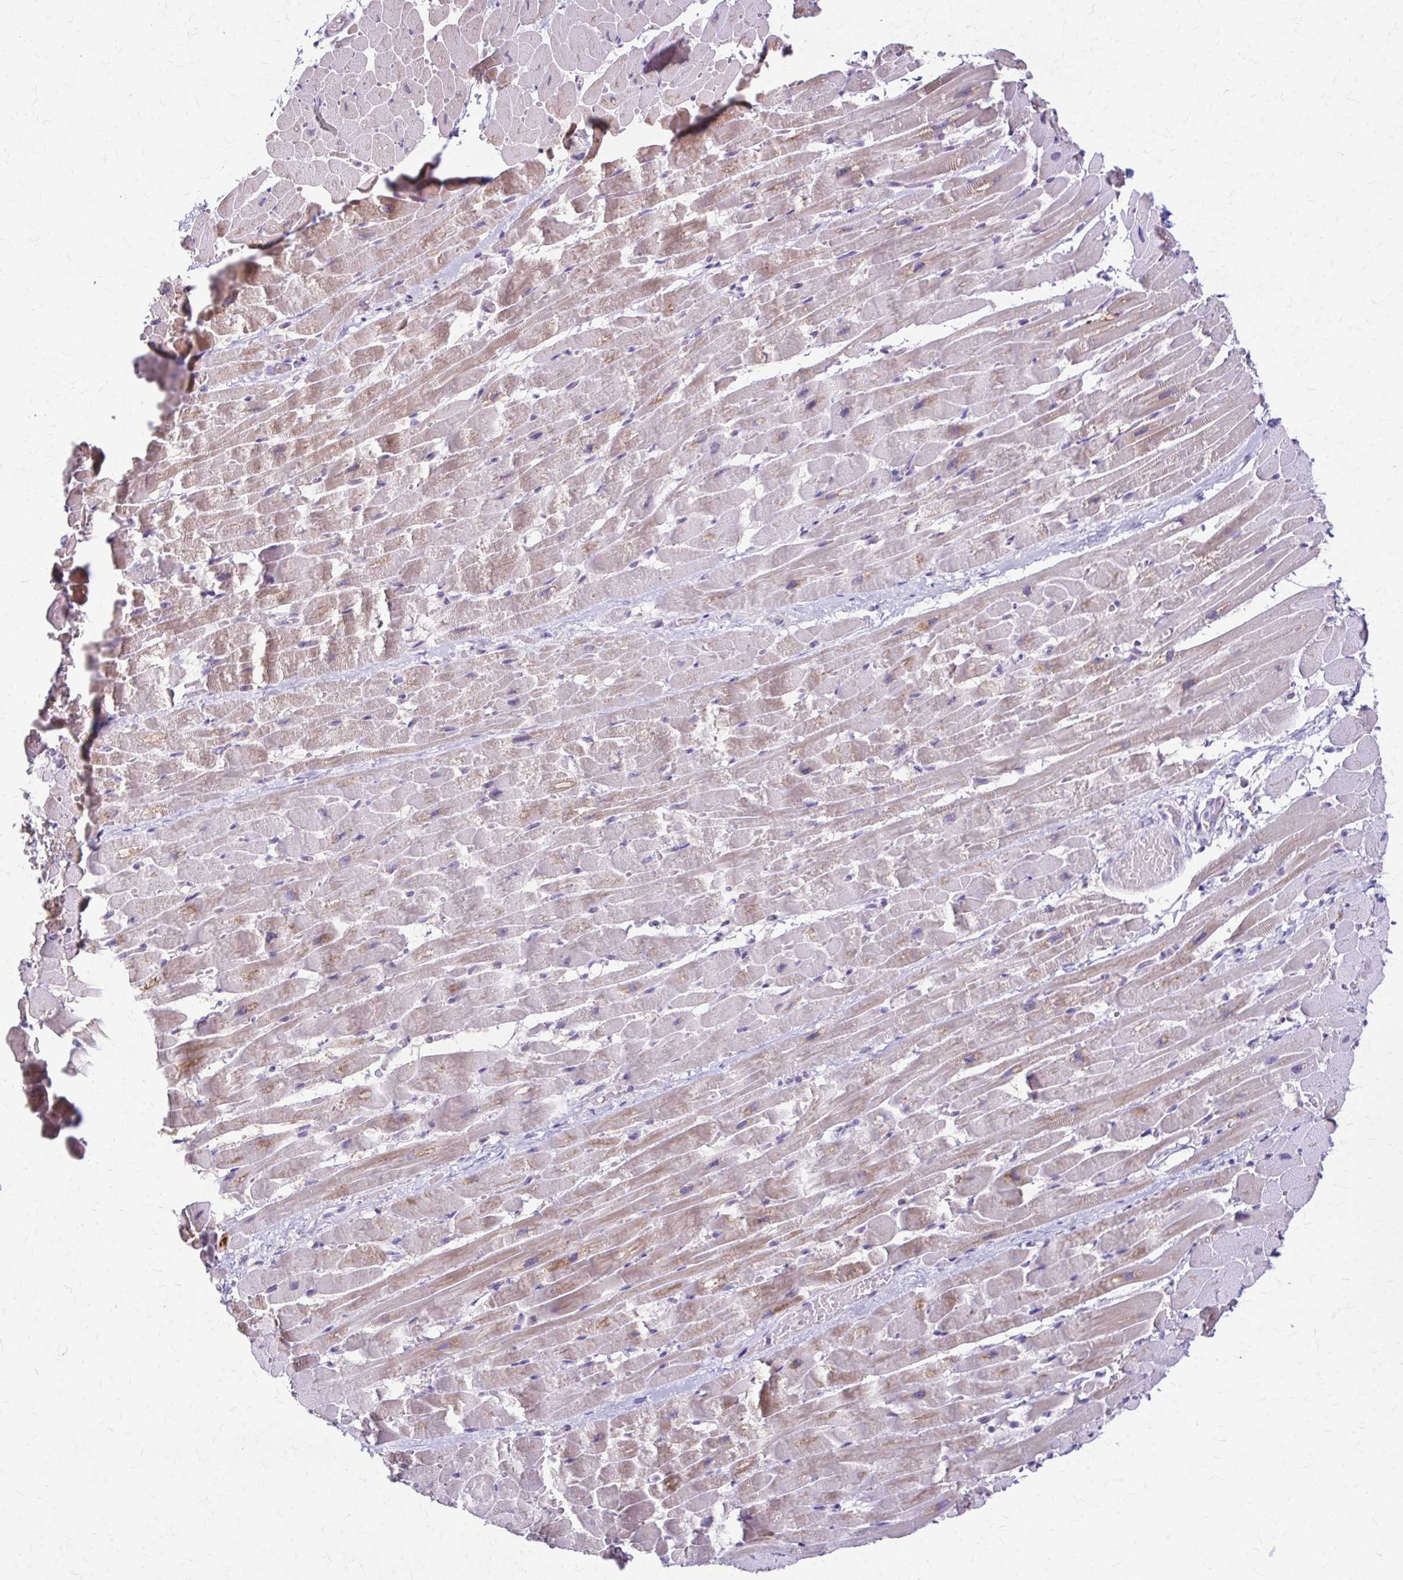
{"staining": {"intensity": "weak", "quantity": "25%-75%", "location": "cytoplasmic/membranous"}, "tissue": "heart muscle", "cell_type": "Cardiomyocytes", "image_type": "normal", "snomed": [{"axis": "morphology", "description": "Normal tissue, NOS"}, {"axis": "topography", "description": "Heart"}], "caption": "An IHC micrograph of unremarkable tissue is shown. Protein staining in brown labels weak cytoplasmic/membranous positivity in heart muscle within cardiomyocytes.", "gene": "PIK3AP1", "patient": {"sex": "male", "age": 37}}